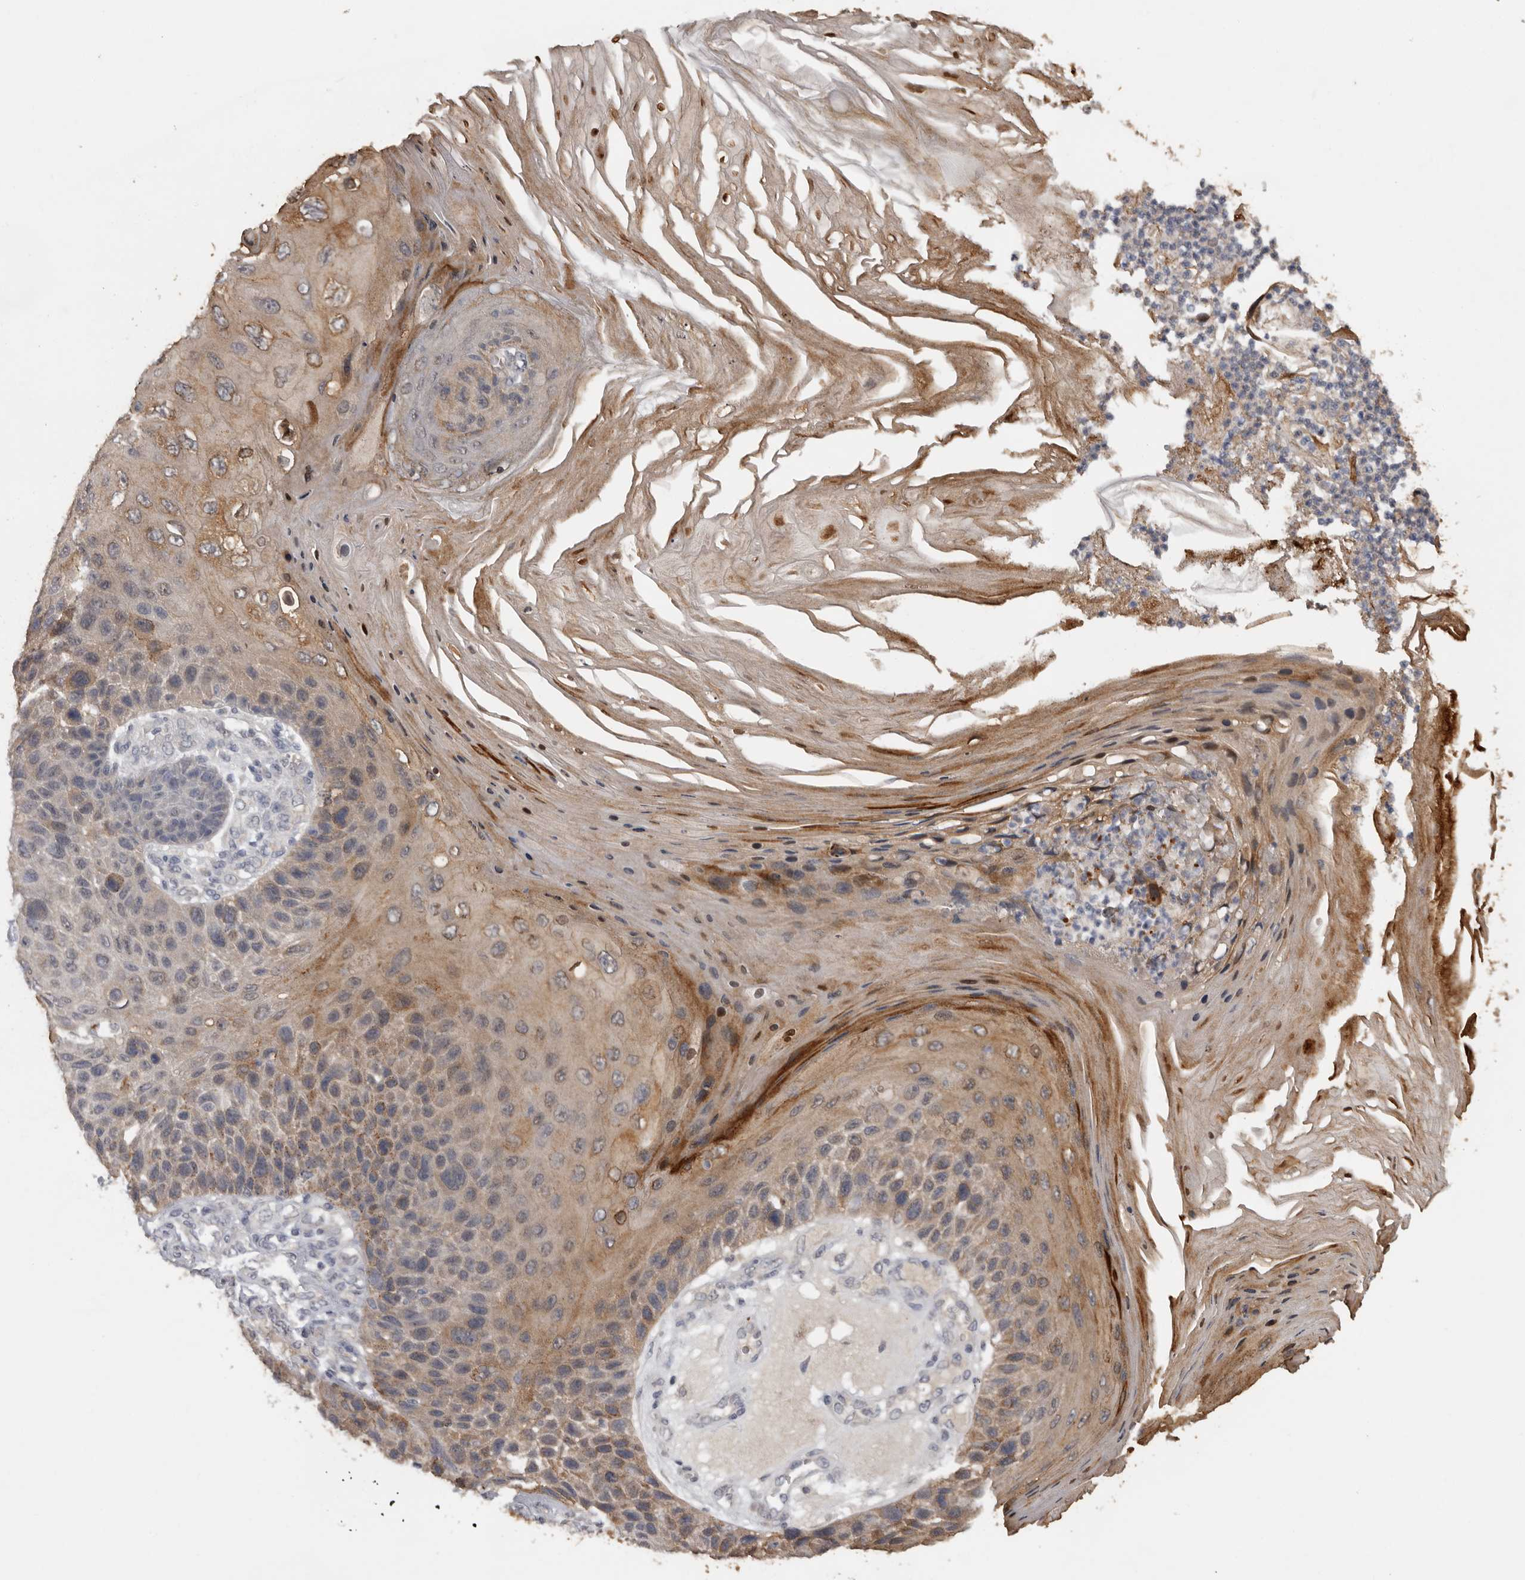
{"staining": {"intensity": "moderate", "quantity": "25%-75%", "location": "cytoplasmic/membranous"}, "tissue": "skin cancer", "cell_type": "Tumor cells", "image_type": "cancer", "snomed": [{"axis": "morphology", "description": "Squamous cell carcinoma, NOS"}, {"axis": "topography", "description": "Skin"}], "caption": "This is a photomicrograph of immunohistochemistry (IHC) staining of skin cancer, which shows moderate positivity in the cytoplasmic/membranous of tumor cells.", "gene": "MTF1", "patient": {"sex": "female", "age": 88}}